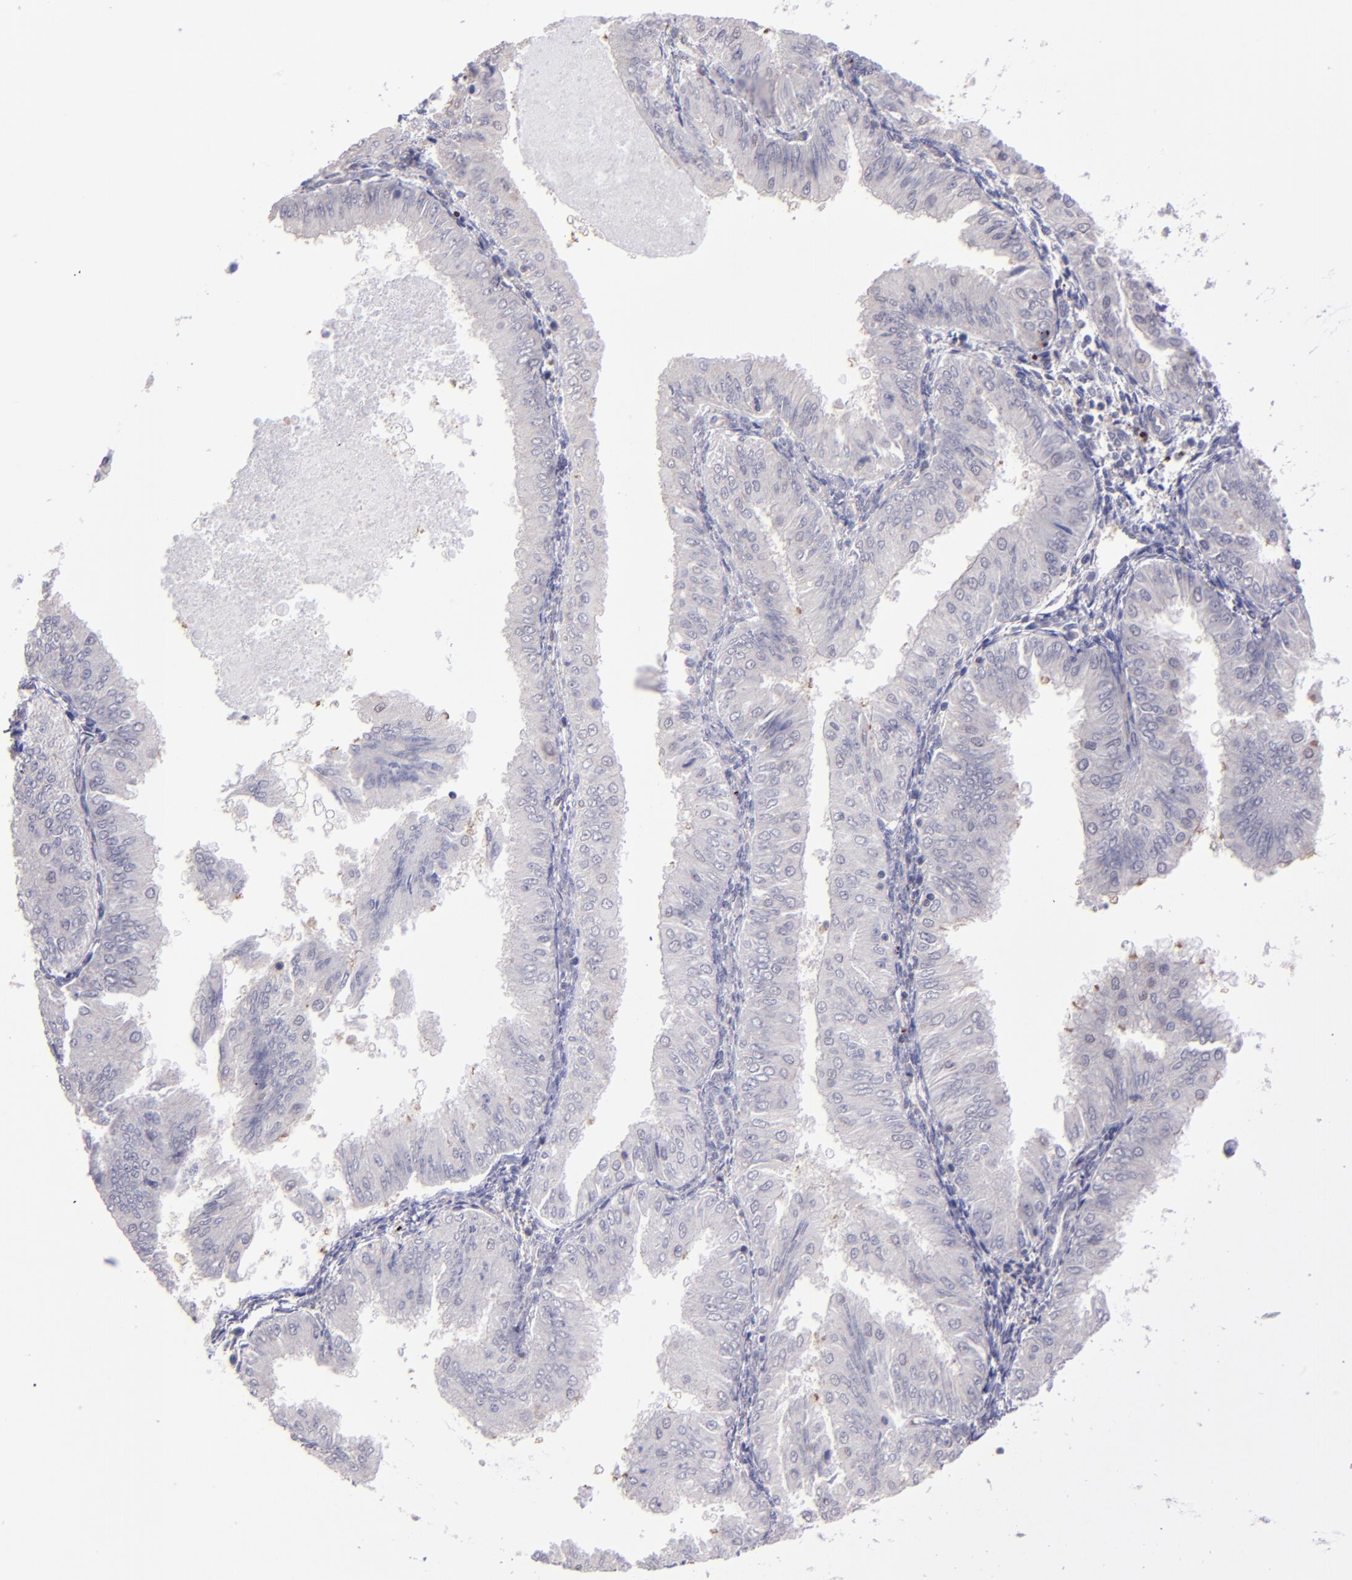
{"staining": {"intensity": "negative", "quantity": "none", "location": "none"}, "tissue": "endometrial cancer", "cell_type": "Tumor cells", "image_type": "cancer", "snomed": [{"axis": "morphology", "description": "Adenocarcinoma, NOS"}, {"axis": "topography", "description": "Endometrium"}], "caption": "Tumor cells show no significant positivity in adenocarcinoma (endometrial).", "gene": "CEBPE", "patient": {"sex": "female", "age": 53}}